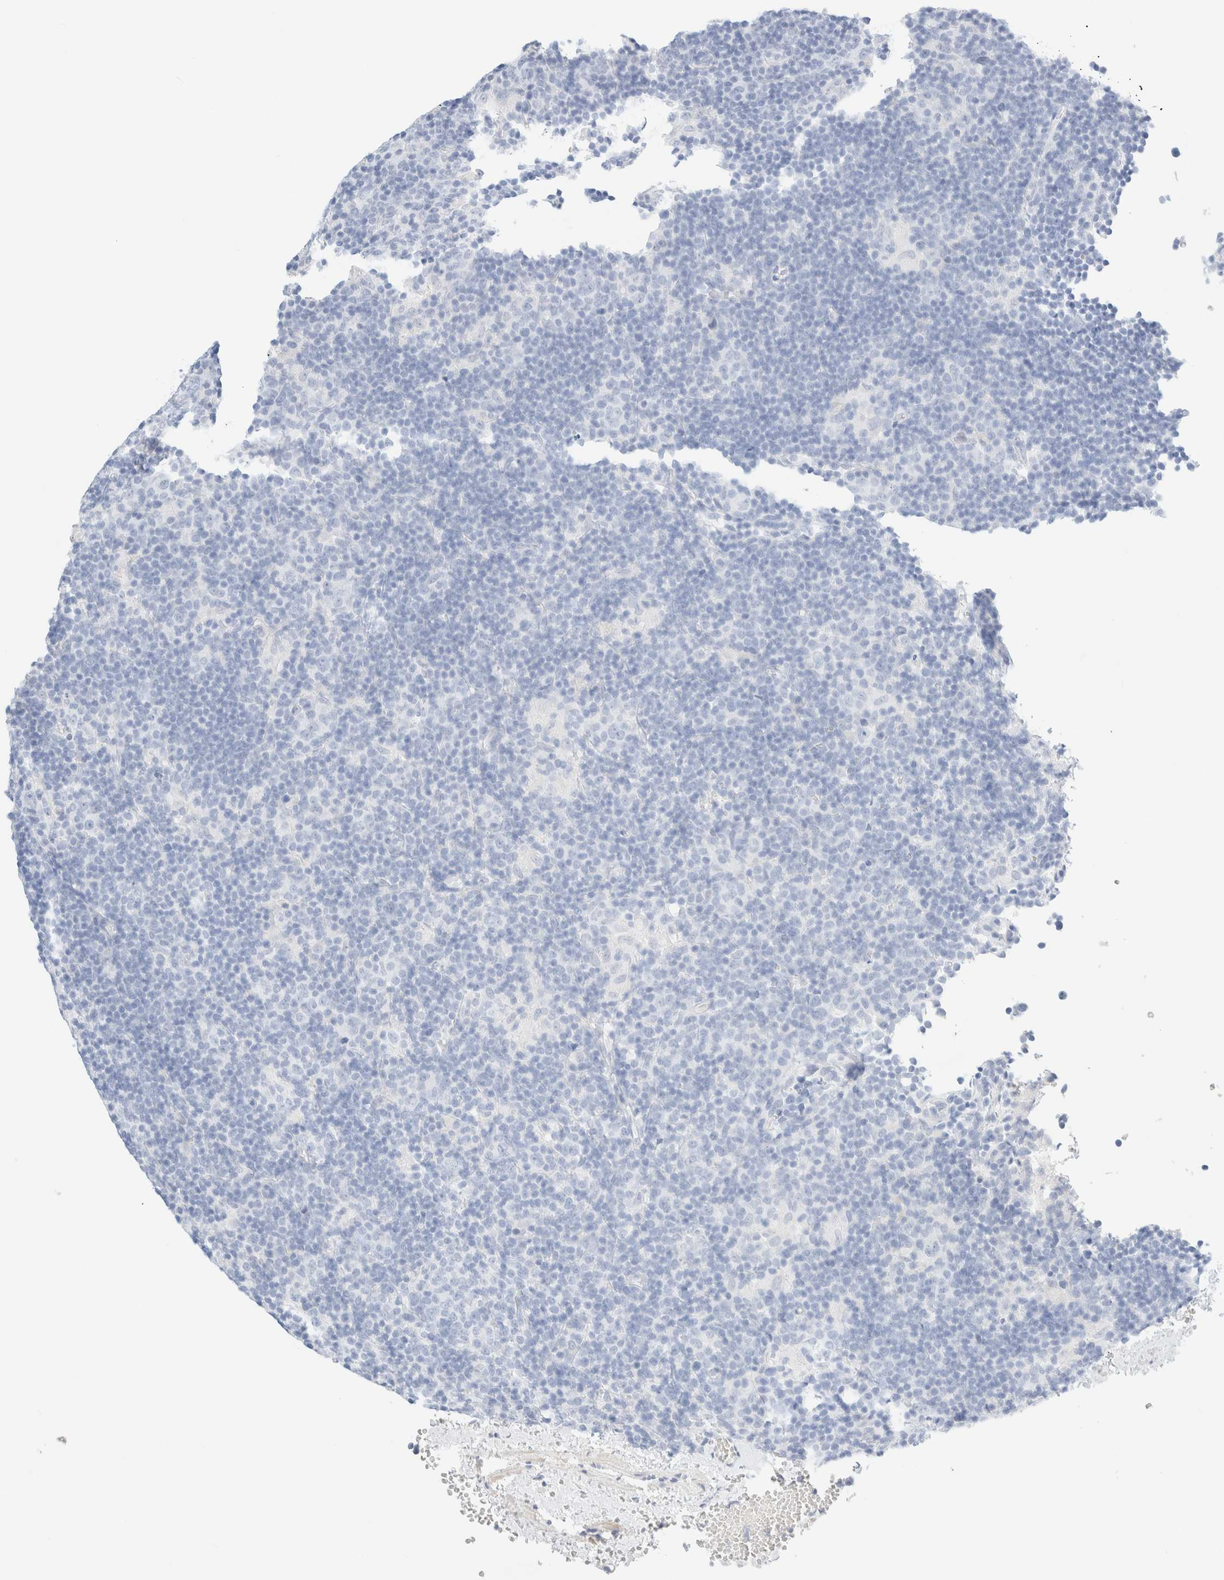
{"staining": {"intensity": "negative", "quantity": "none", "location": "none"}, "tissue": "lymphoma", "cell_type": "Tumor cells", "image_type": "cancer", "snomed": [{"axis": "morphology", "description": "Hodgkin's disease, NOS"}, {"axis": "topography", "description": "Lymph node"}], "caption": "DAB immunohistochemical staining of lymphoma shows no significant positivity in tumor cells. Nuclei are stained in blue.", "gene": "DPYS", "patient": {"sex": "female", "age": 57}}